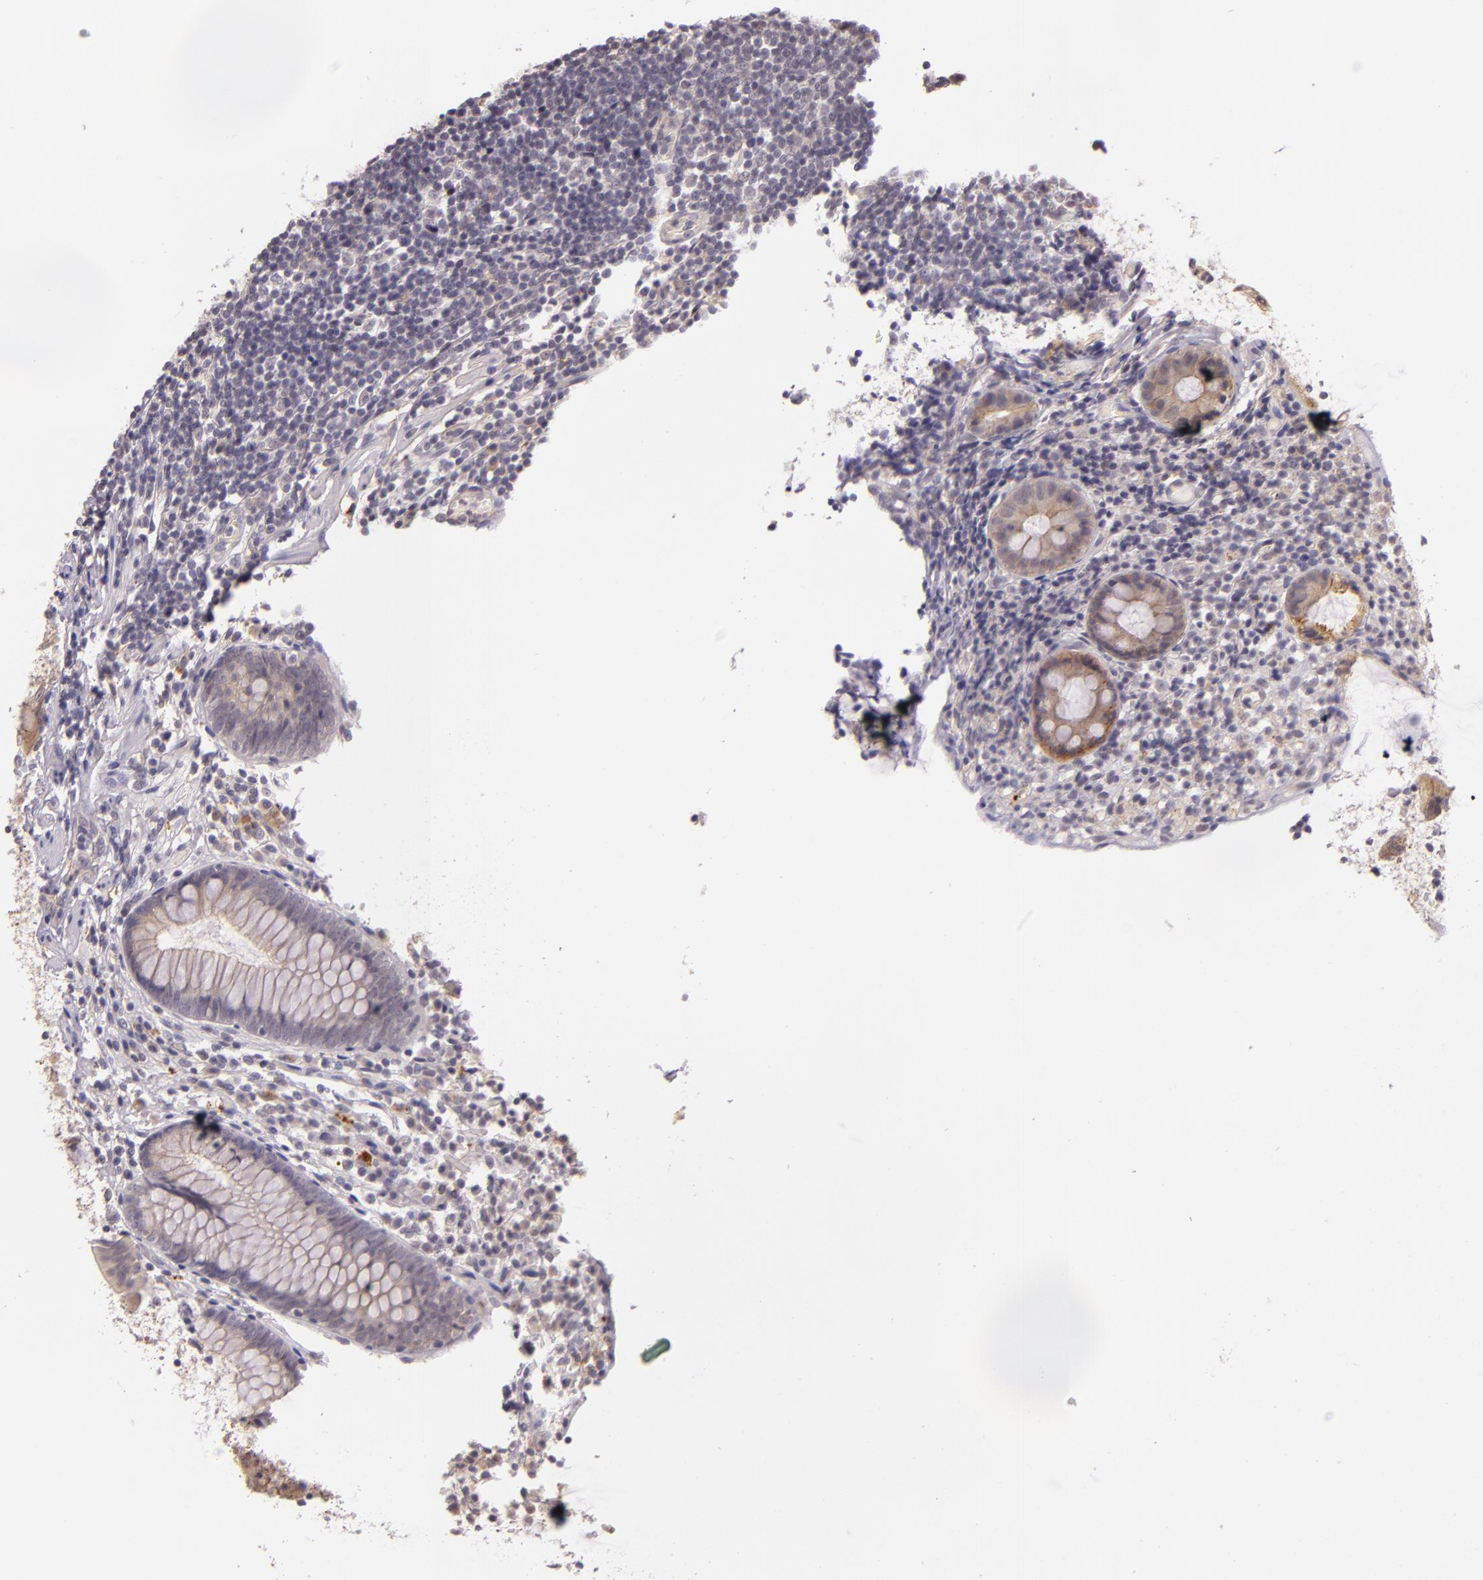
{"staining": {"intensity": "weak", "quantity": "25%-75%", "location": "cytoplasmic/membranous"}, "tissue": "appendix", "cell_type": "Glandular cells", "image_type": "normal", "snomed": [{"axis": "morphology", "description": "Normal tissue, NOS"}, {"axis": "topography", "description": "Appendix"}], "caption": "Protein positivity by immunohistochemistry reveals weak cytoplasmic/membranous expression in about 25%-75% of glandular cells in unremarkable appendix.", "gene": "ARMH4", "patient": {"sex": "male", "age": 38}}